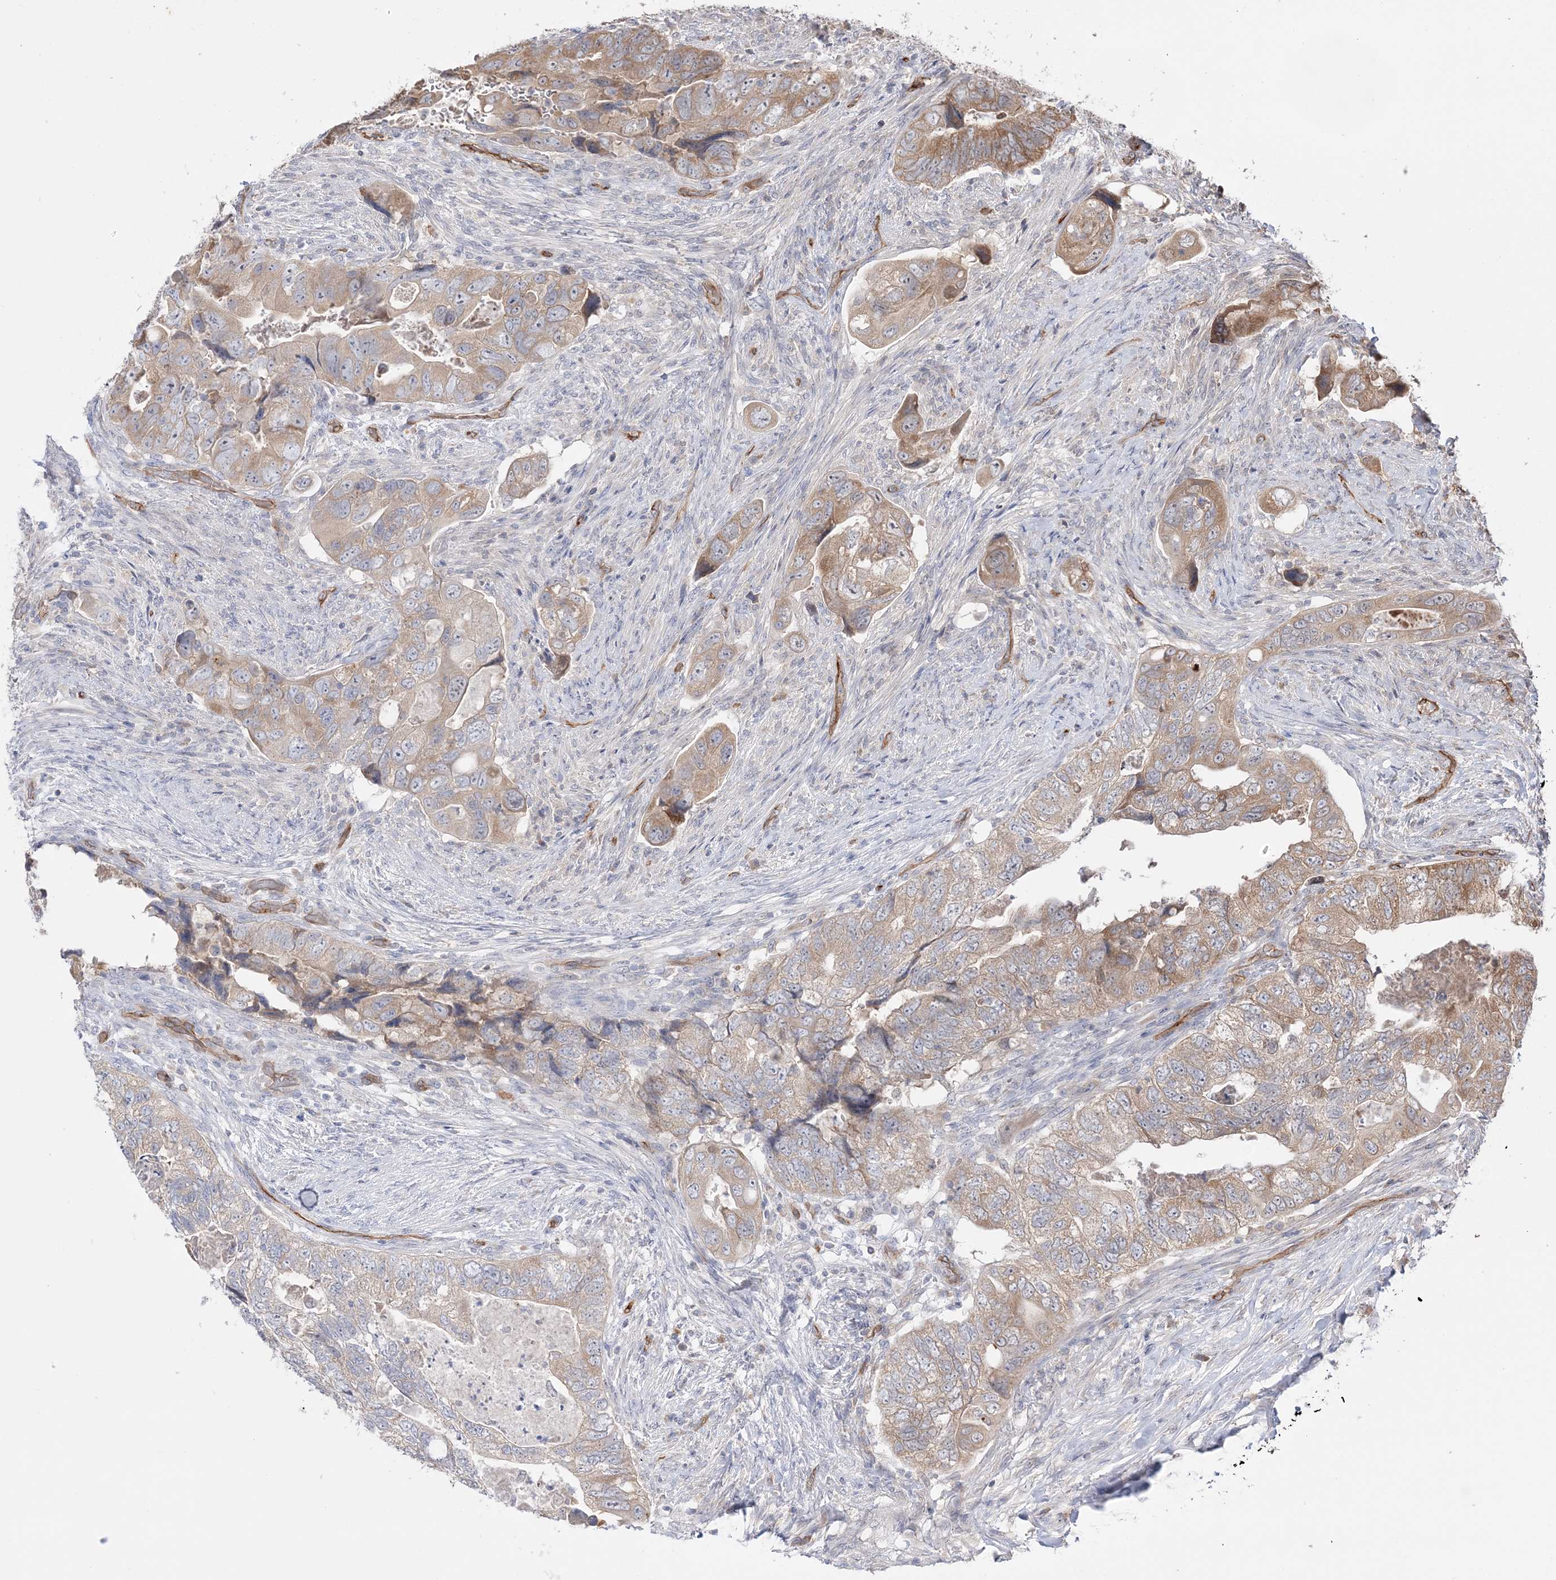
{"staining": {"intensity": "moderate", "quantity": "25%-75%", "location": "cytoplasmic/membranous"}, "tissue": "colorectal cancer", "cell_type": "Tumor cells", "image_type": "cancer", "snomed": [{"axis": "morphology", "description": "Adenocarcinoma, NOS"}, {"axis": "topography", "description": "Rectum"}], "caption": "Human colorectal cancer (adenocarcinoma) stained with a brown dye exhibits moderate cytoplasmic/membranous positive staining in approximately 25%-75% of tumor cells.", "gene": "FARSB", "patient": {"sex": "male", "age": 63}}